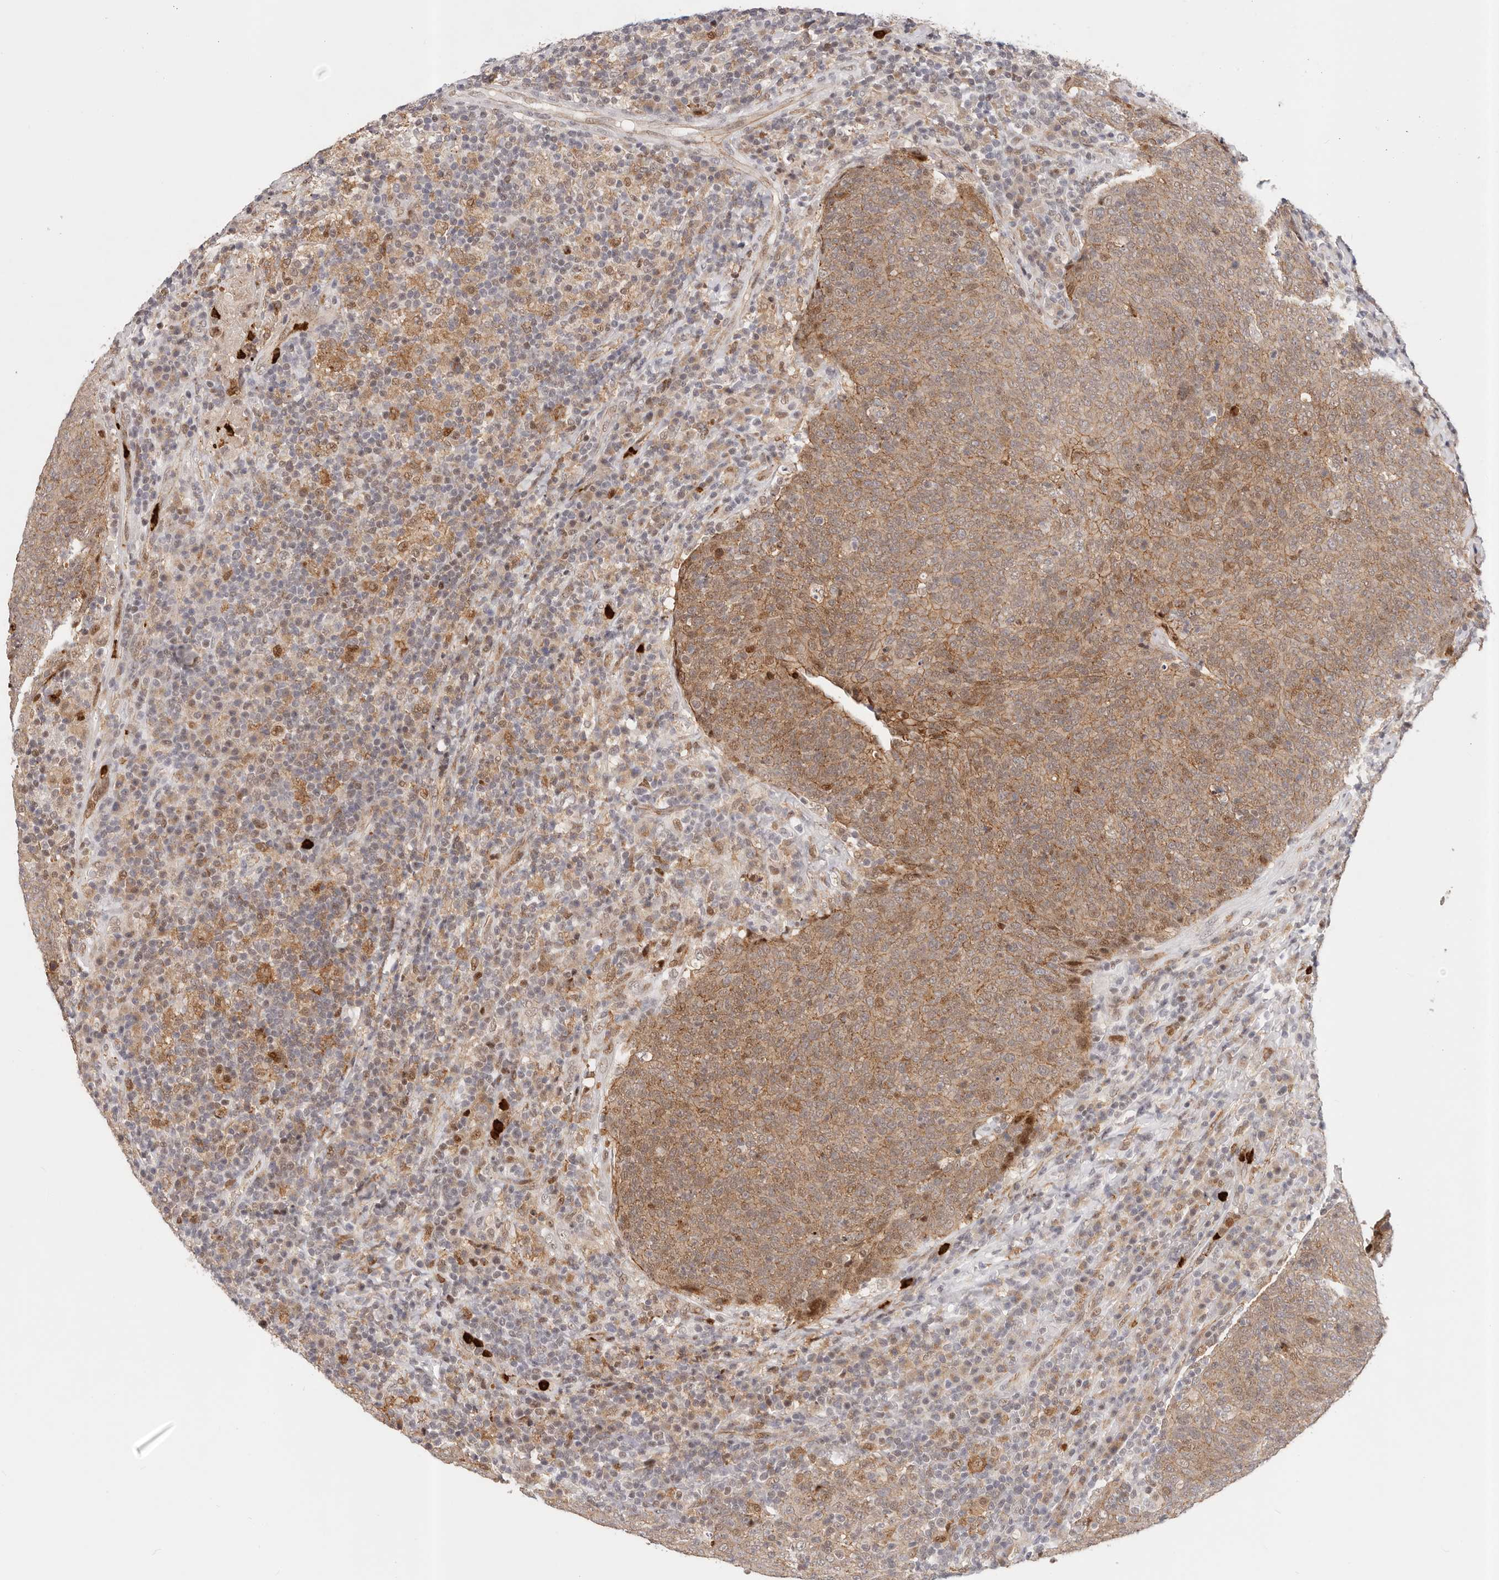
{"staining": {"intensity": "moderate", "quantity": ">75%", "location": "cytoplasmic/membranous,nuclear"}, "tissue": "head and neck cancer", "cell_type": "Tumor cells", "image_type": "cancer", "snomed": [{"axis": "morphology", "description": "Squamous cell carcinoma, NOS"}, {"axis": "morphology", "description": "Squamous cell carcinoma, metastatic, NOS"}, {"axis": "topography", "description": "Lymph node"}, {"axis": "topography", "description": "Head-Neck"}], "caption": "Immunohistochemistry staining of head and neck cancer (metastatic squamous cell carcinoma), which displays medium levels of moderate cytoplasmic/membranous and nuclear staining in approximately >75% of tumor cells indicating moderate cytoplasmic/membranous and nuclear protein staining. The staining was performed using DAB (3,3'-diaminobenzidine) (brown) for protein detection and nuclei were counterstained in hematoxylin (blue).", "gene": "AFDN", "patient": {"sex": "male", "age": 62}}